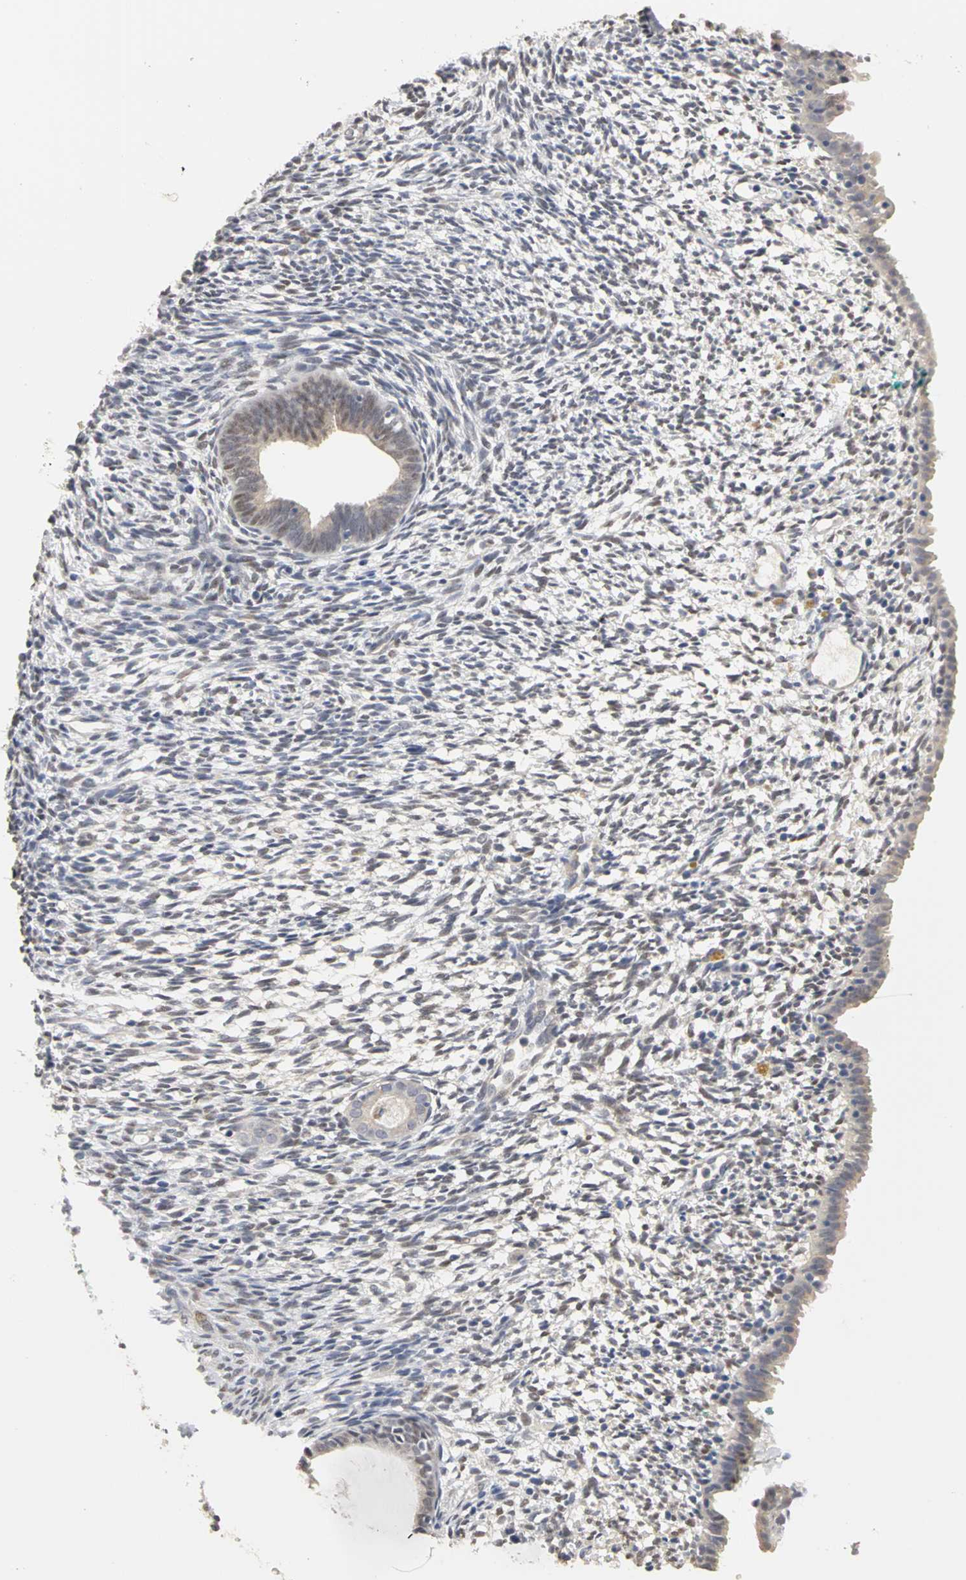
{"staining": {"intensity": "weak", "quantity": "25%-75%", "location": "nuclear"}, "tissue": "endometrium", "cell_type": "Cells in endometrial stroma", "image_type": "normal", "snomed": [{"axis": "morphology", "description": "Normal tissue, NOS"}, {"axis": "morphology", "description": "Atrophy, NOS"}, {"axis": "topography", "description": "Uterus"}, {"axis": "topography", "description": "Endometrium"}], "caption": "Endometrium stained for a protein (brown) exhibits weak nuclear positive positivity in approximately 25%-75% of cells in endometrial stroma.", "gene": "PGR", "patient": {"sex": "female", "age": 68}}